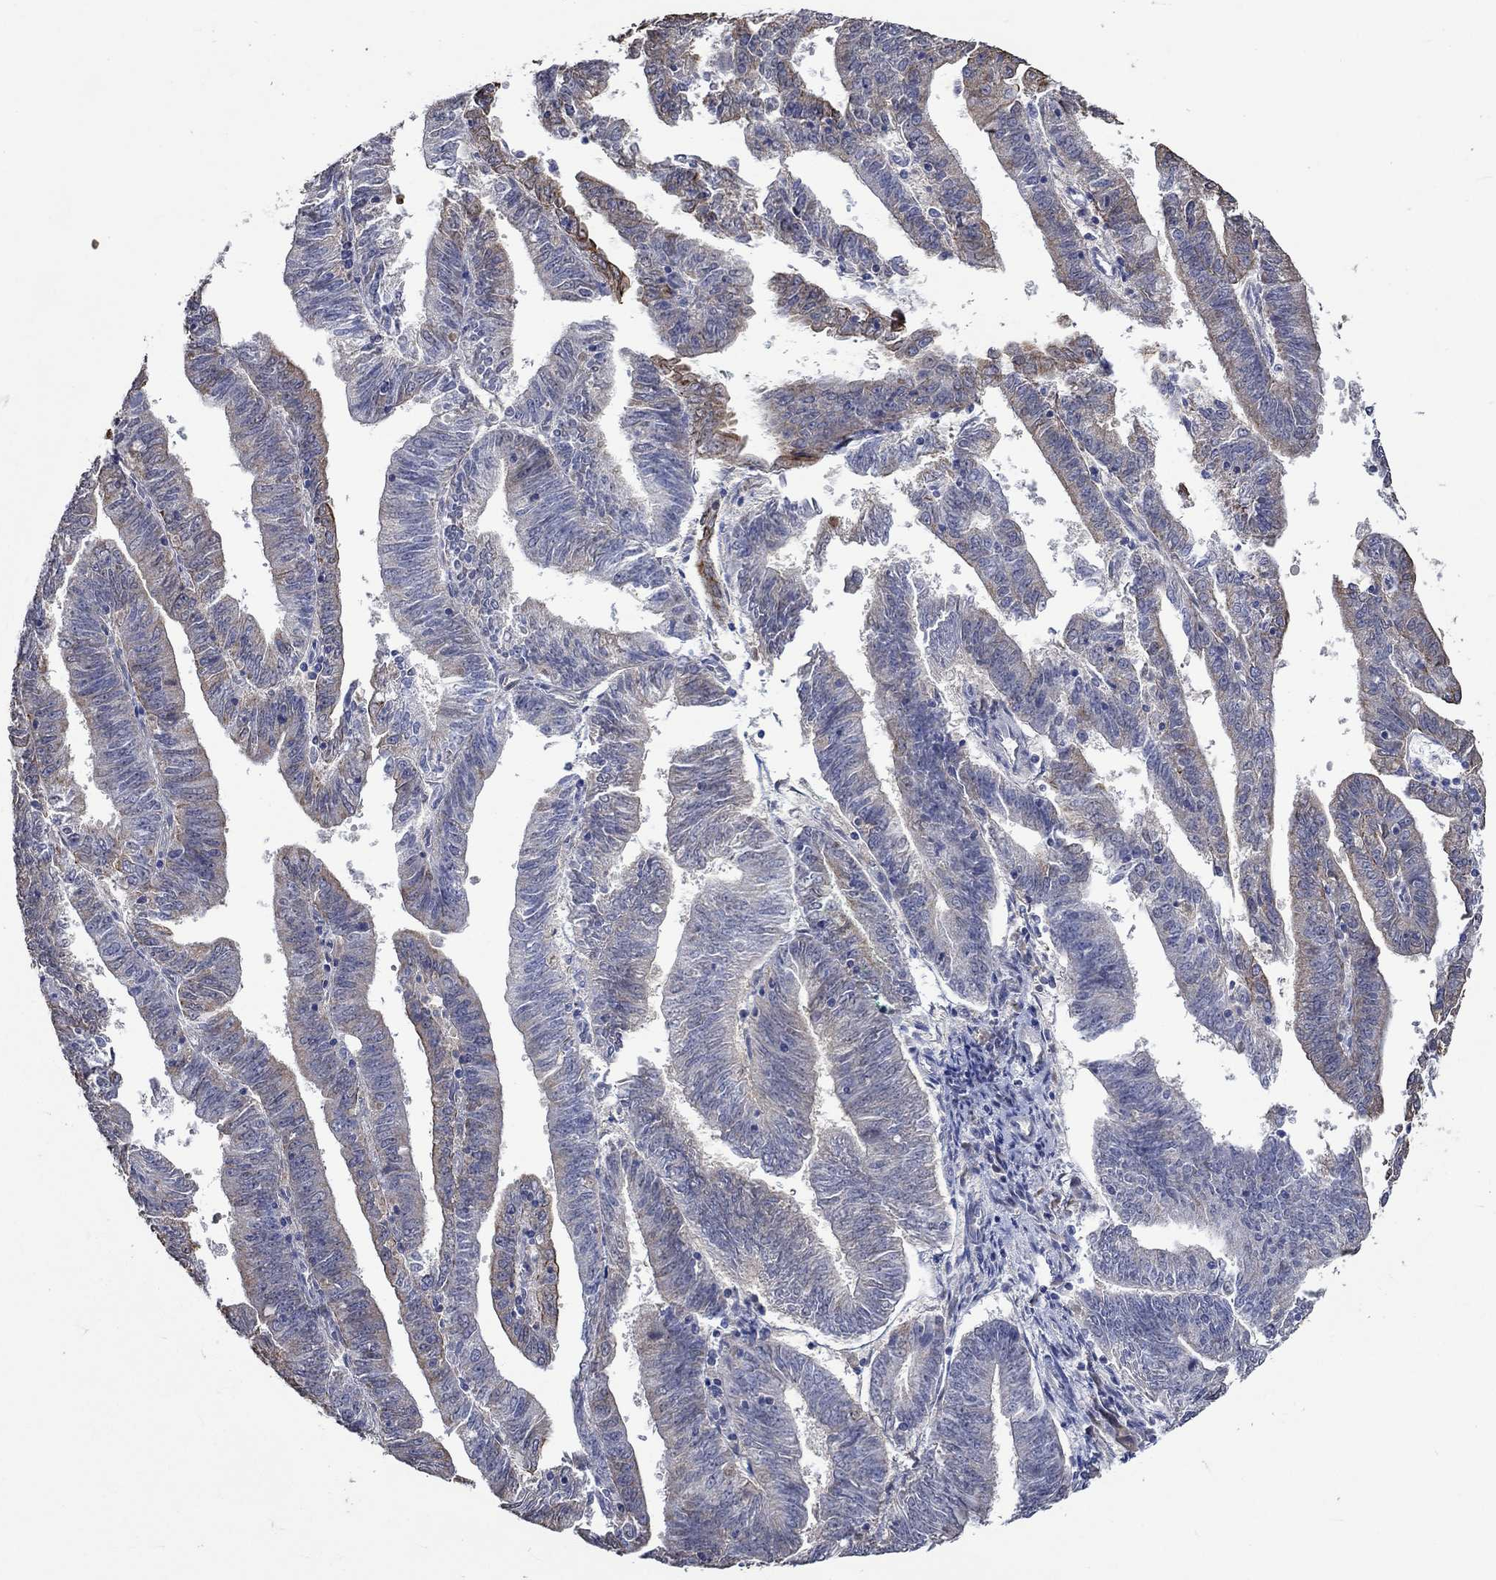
{"staining": {"intensity": "strong", "quantity": "<25%", "location": "cytoplasmic/membranous"}, "tissue": "endometrial cancer", "cell_type": "Tumor cells", "image_type": "cancer", "snomed": [{"axis": "morphology", "description": "Adenocarcinoma, NOS"}, {"axis": "topography", "description": "Endometrium"}], "caption": "Endometrial adenocarcinoma stained with DAB immunohistochemistry shows medium levels of strong cytoplasmic/membranous staining in about <25% of tumor cells. The staining is performed using DAB brown chromogen to label protein expression. The nuclei are counter-stained blue using hematoxylin.", "gene": "DDX3Y", "patient": {"sex": "female", "age": 82}}